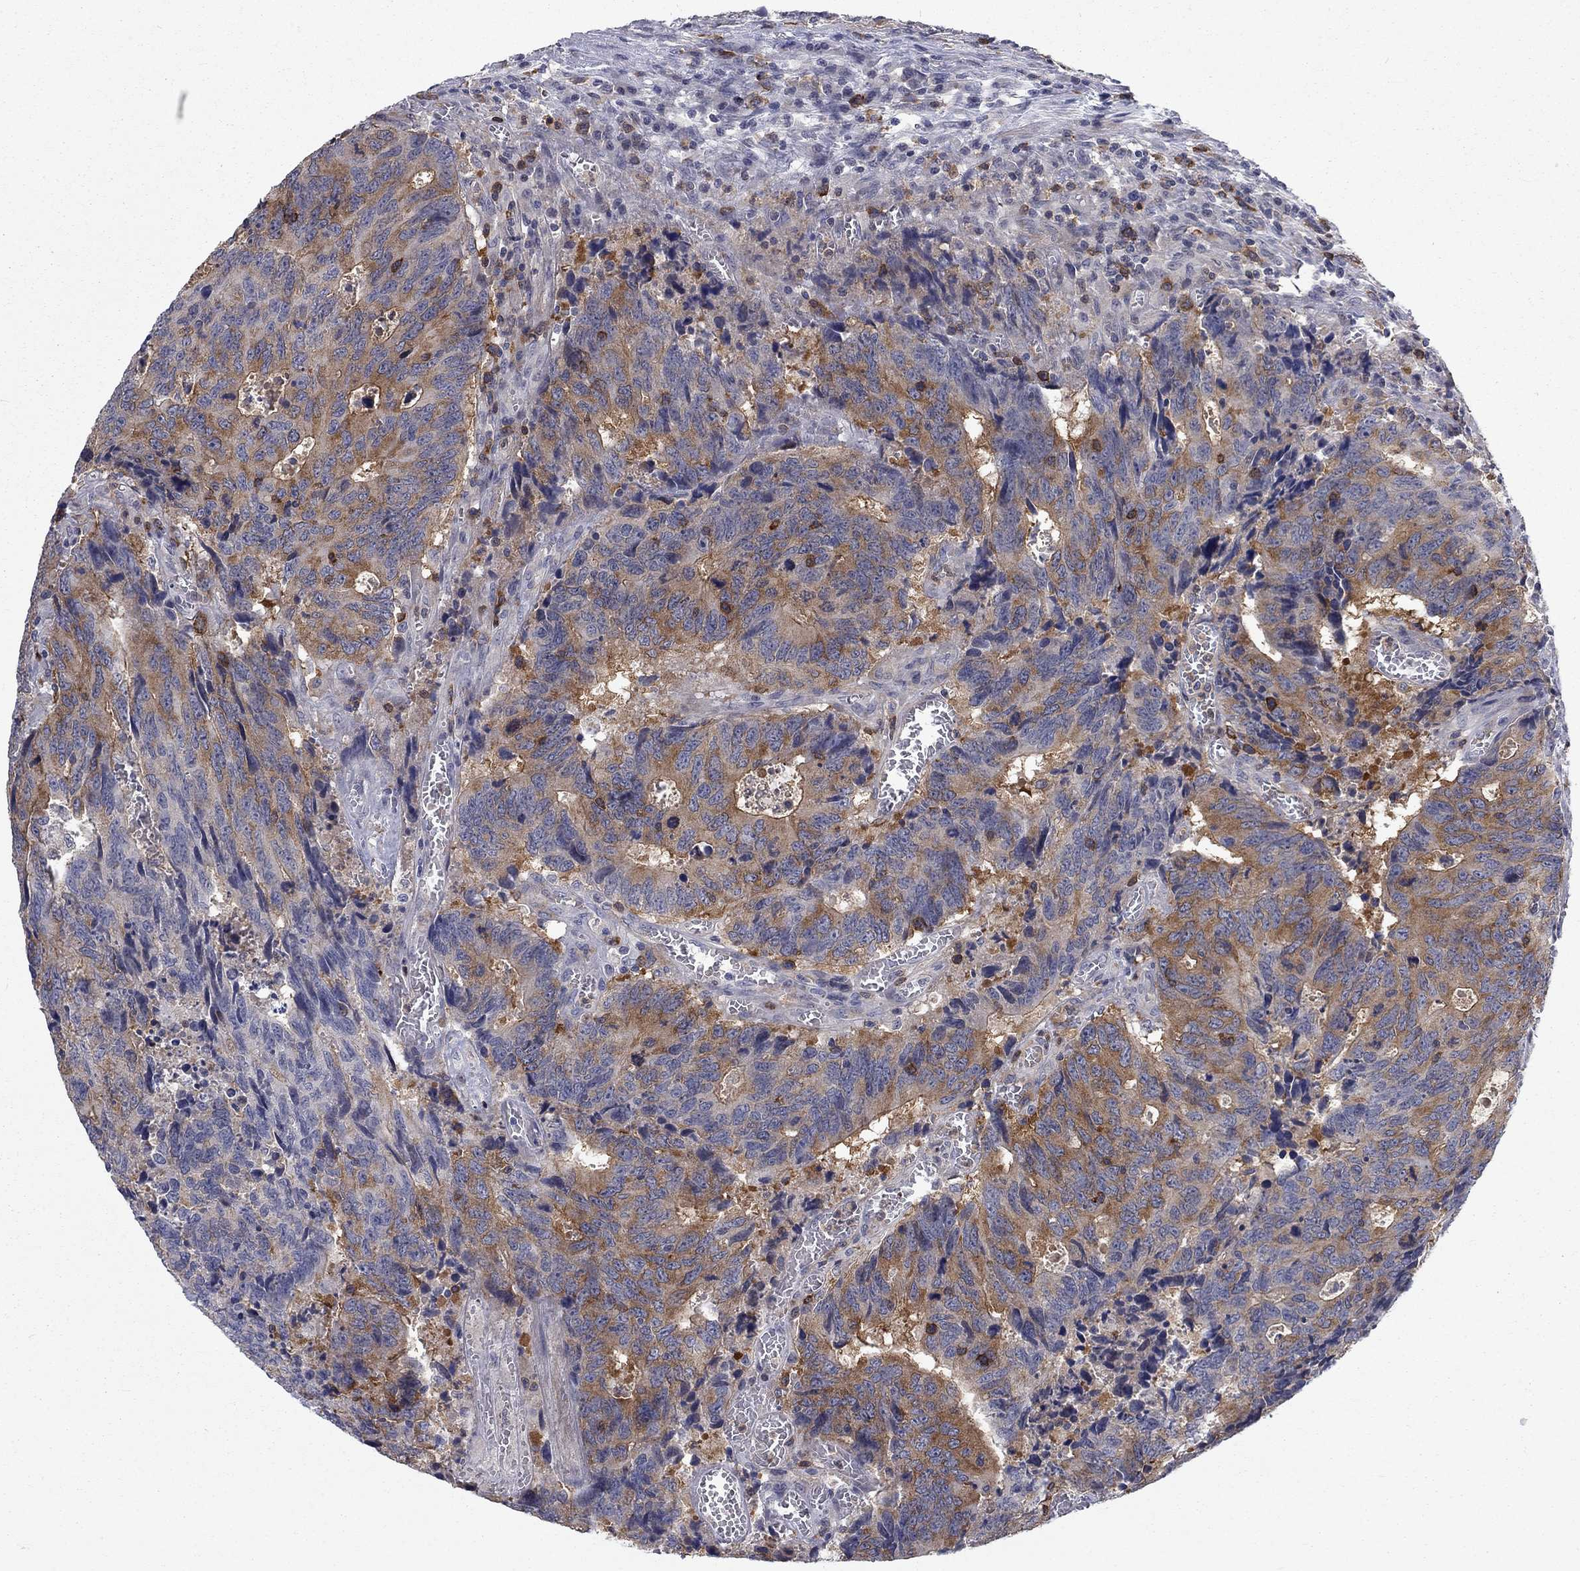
{"staining": {"intensity": "moderate", "quantity": "25%-75%", "location": "cytoplasmic/membranous"}, "tissue": "colorectal cancer", "cell_type": "Tumor cells", "image_type": "cancer", "snomed": [{"axis": "morphology", "description": "Adenocarcinoma, NOS"}, {"axis": "topography", "description": "Colon"}], "caption": "A medium amount of moderate cytoplasmic/membranous staining is identified in about 25%-75% of tumor cells in colorectal cancer (adenocarcinoma) tissue.", "gene": "KIF15", "patient": {"sex": "female", "age": 77}}